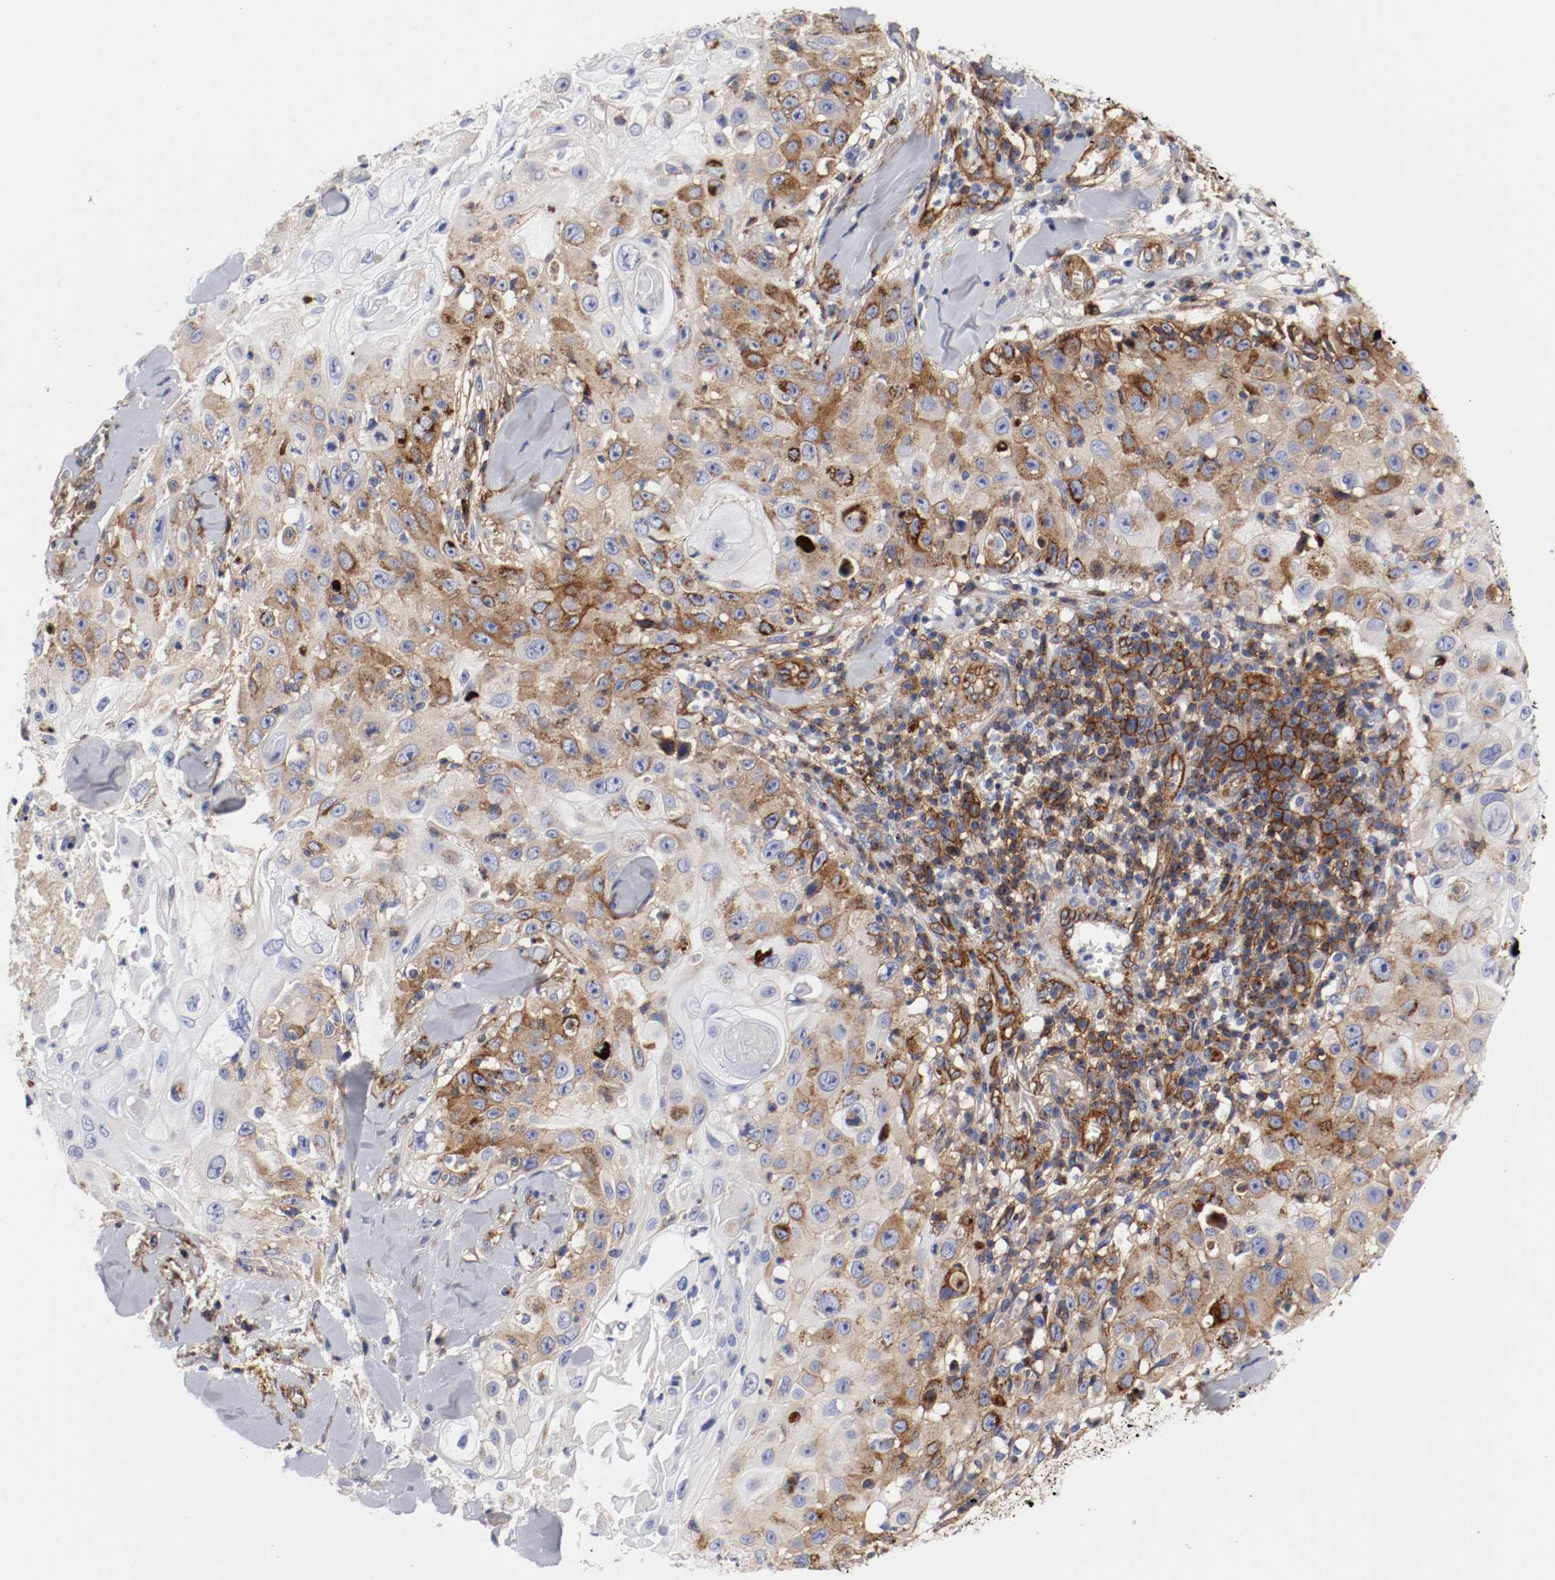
{"staining": {"intensity": "moderate", "quantity": "25%-75%", "location": "cytoplasmic/membranous"}, "tissue": "skin cancer", "cell_type": "Tumor cells", "image_type": "cancer", "snomed": [{"axis": "morphology", "description": "Squamous cell carcinoma, NOS"}, {"axis": "topography", "description": "Skin"}], "caption": "Immunohistochemical staining of human skin cancer (squamous cell carcinoma) reveals medium levels of moderate cytoplasmic/membranous protein staining in about 25%-75% of tumor cells.", "gene": "IFITM1", "patient": {"sex": "male", "age": 86}}